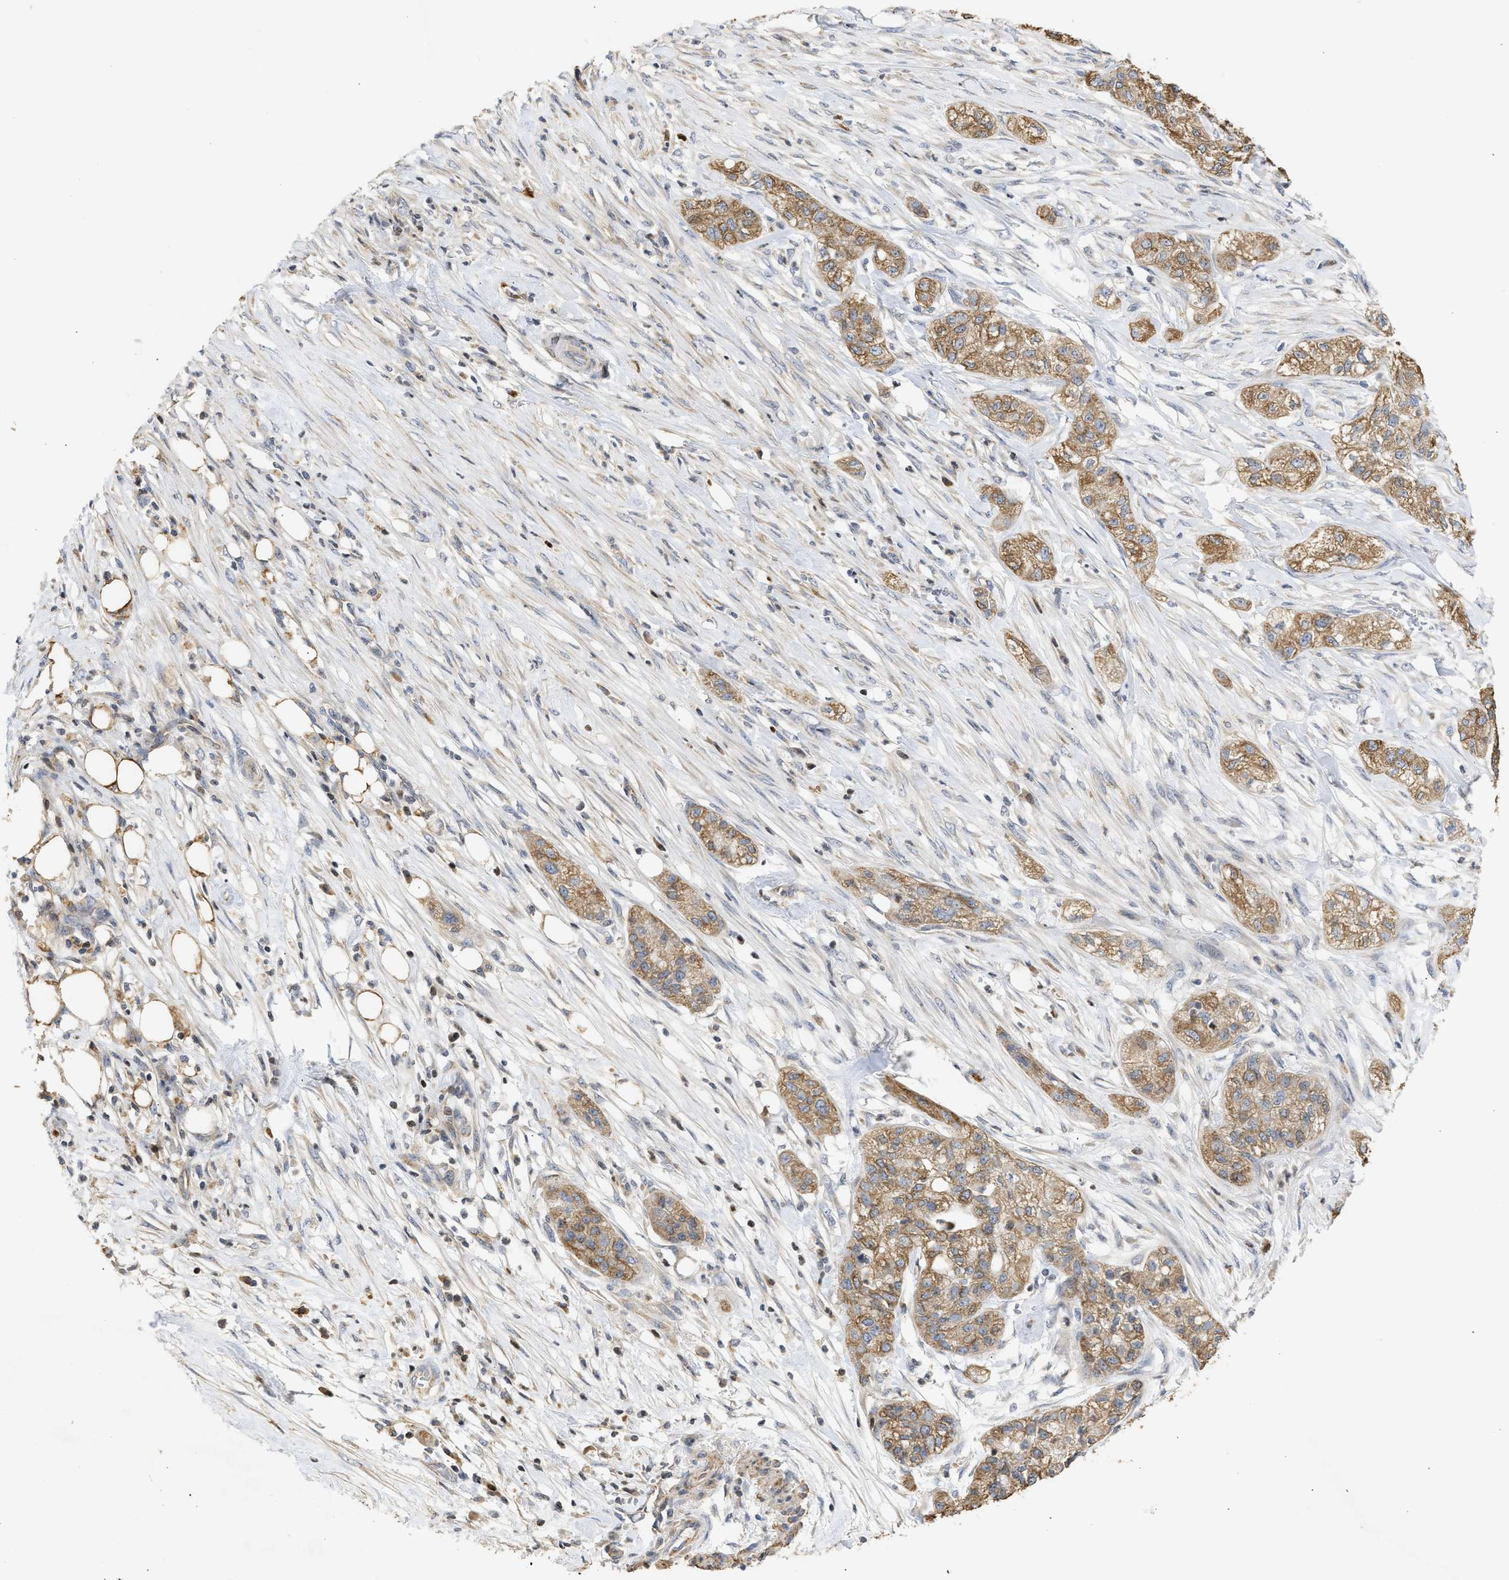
{"staining": {"intensity": "moderate", "quantity": ">75%", "location": "cytoplasmic/membranous"}, "tissue": "pancreatic cancer", "cell_type": "Tumor cells", "image_type": "cancer", "snomed": [{"axis": "morphology", "description": "Adenocarcinoma, NOS"}, {"axis": "topography", "description": "Pancreas"}], "caption": "Immunohistochemistry (DAB (3,3'-diaminobenzidine)) staining of pancreatic adenocarcinoma exhibits moderate cytoplasmic/membranous protein expression in about >75% of tumor cells.", "gene": "ENSG00000142539", "patient": {"sex": "female", "age": 78}}